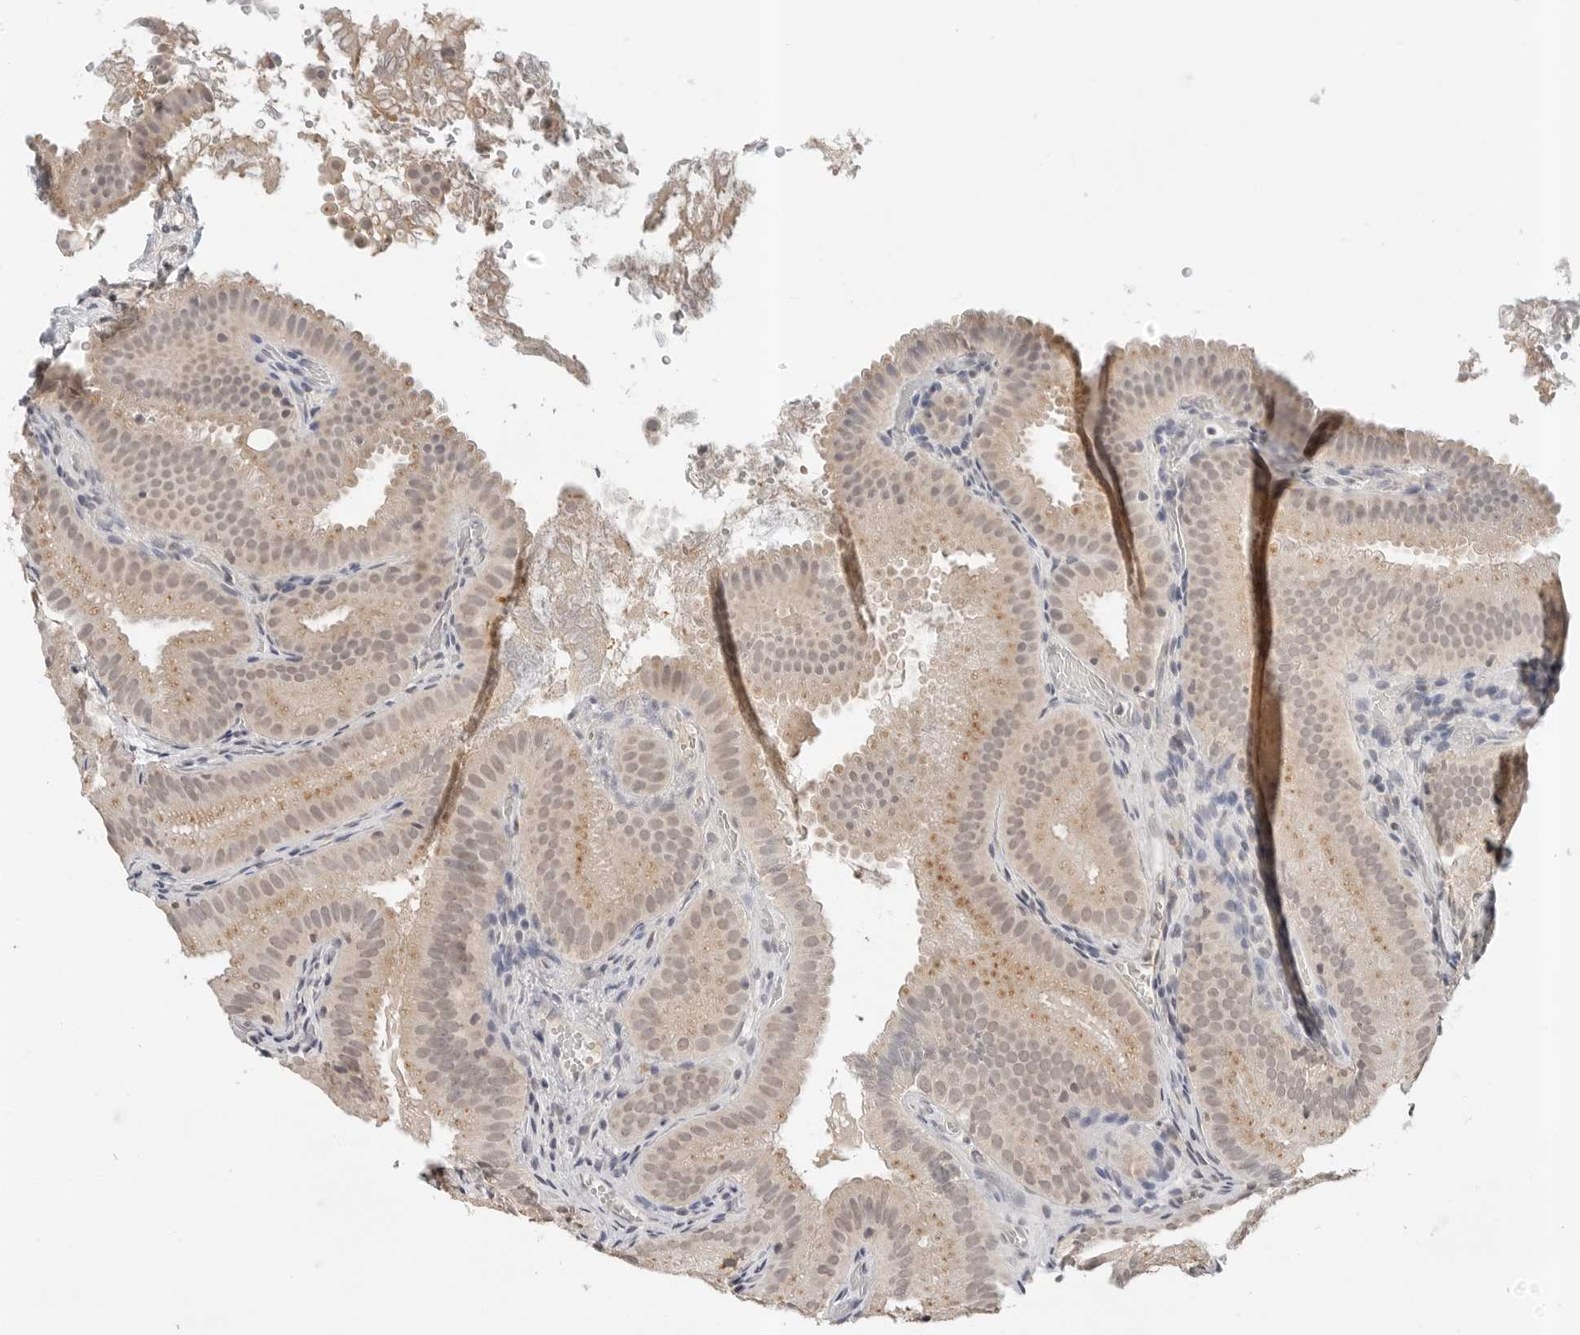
{"staining": {"intensity": "moderate", "quantity": "<25%", "location": "cytoplasmic/membranous,nuclear"}, "tissue": "gallbladder", "cell_type": "Glandular cells", "image_type": "normal", "snomed": [{"axis": "morphology", "description": "Normal tissue, NOS"}, {"axis": "topography", "description": "Gallbladder"}], "caption": "Gallbladder stained with a protein marker displays moderate staining in glandular cells.", "gene": "IL24", "patient": {"sex": "female", "age": 30}}